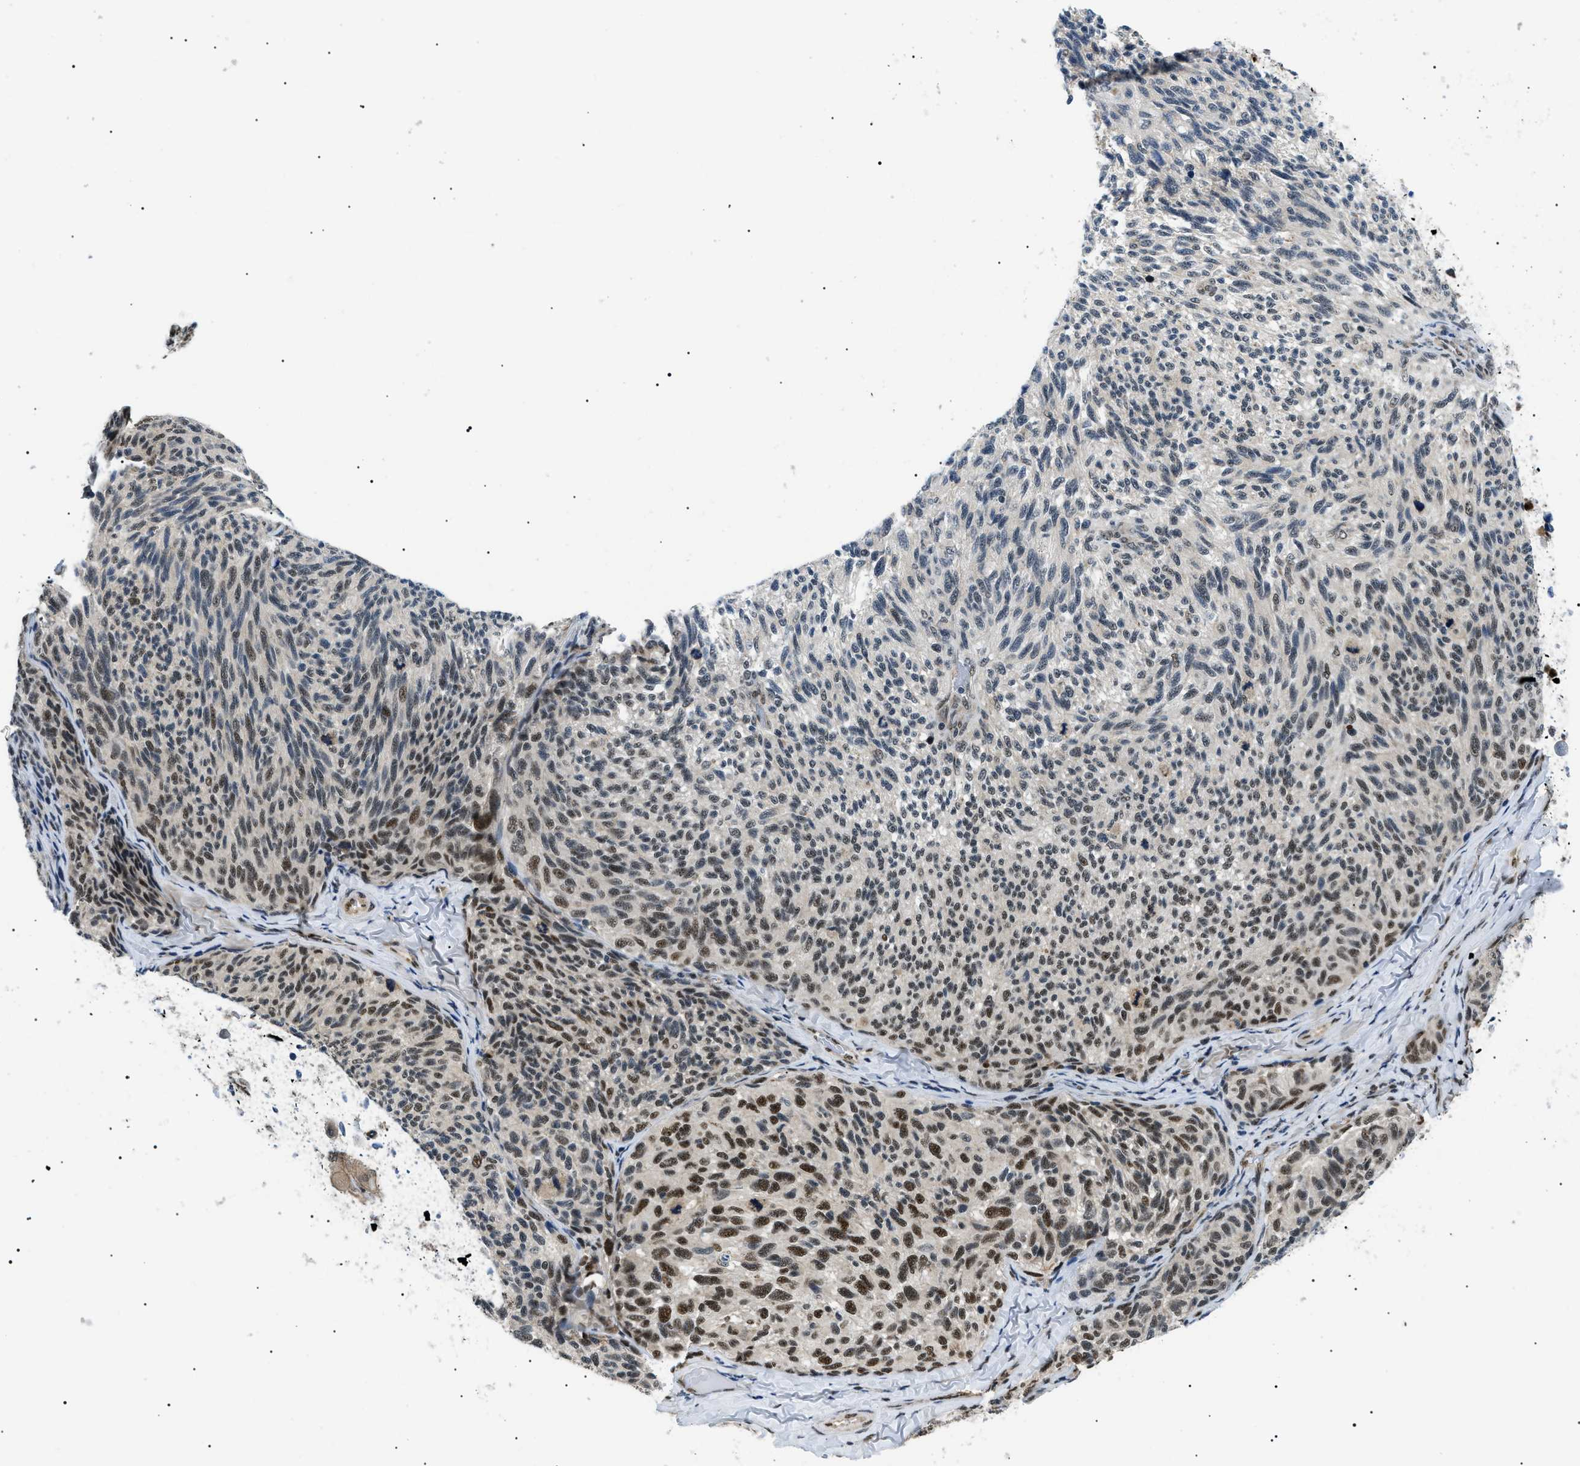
{"staining": {"intensity": "strong", "quantity": "25%-75%", "location": "nuclear"}, "tissue": "melanoma", "cell_type": "Tumor cells", "image_type": "cancer", "snomed": [{"axis": "morphology", "description": "Malignant melanoma, NOS"}, {"axis": "topography", "description": "Skin"}], "caption": "Immunohistochemistry of human malignant melanoma exhibits high levels of strong nuclear expression in approximately 25%-75% of tumor cells.", "gene": "CWC25", "patient": {"sex": "female", "age": 73}}